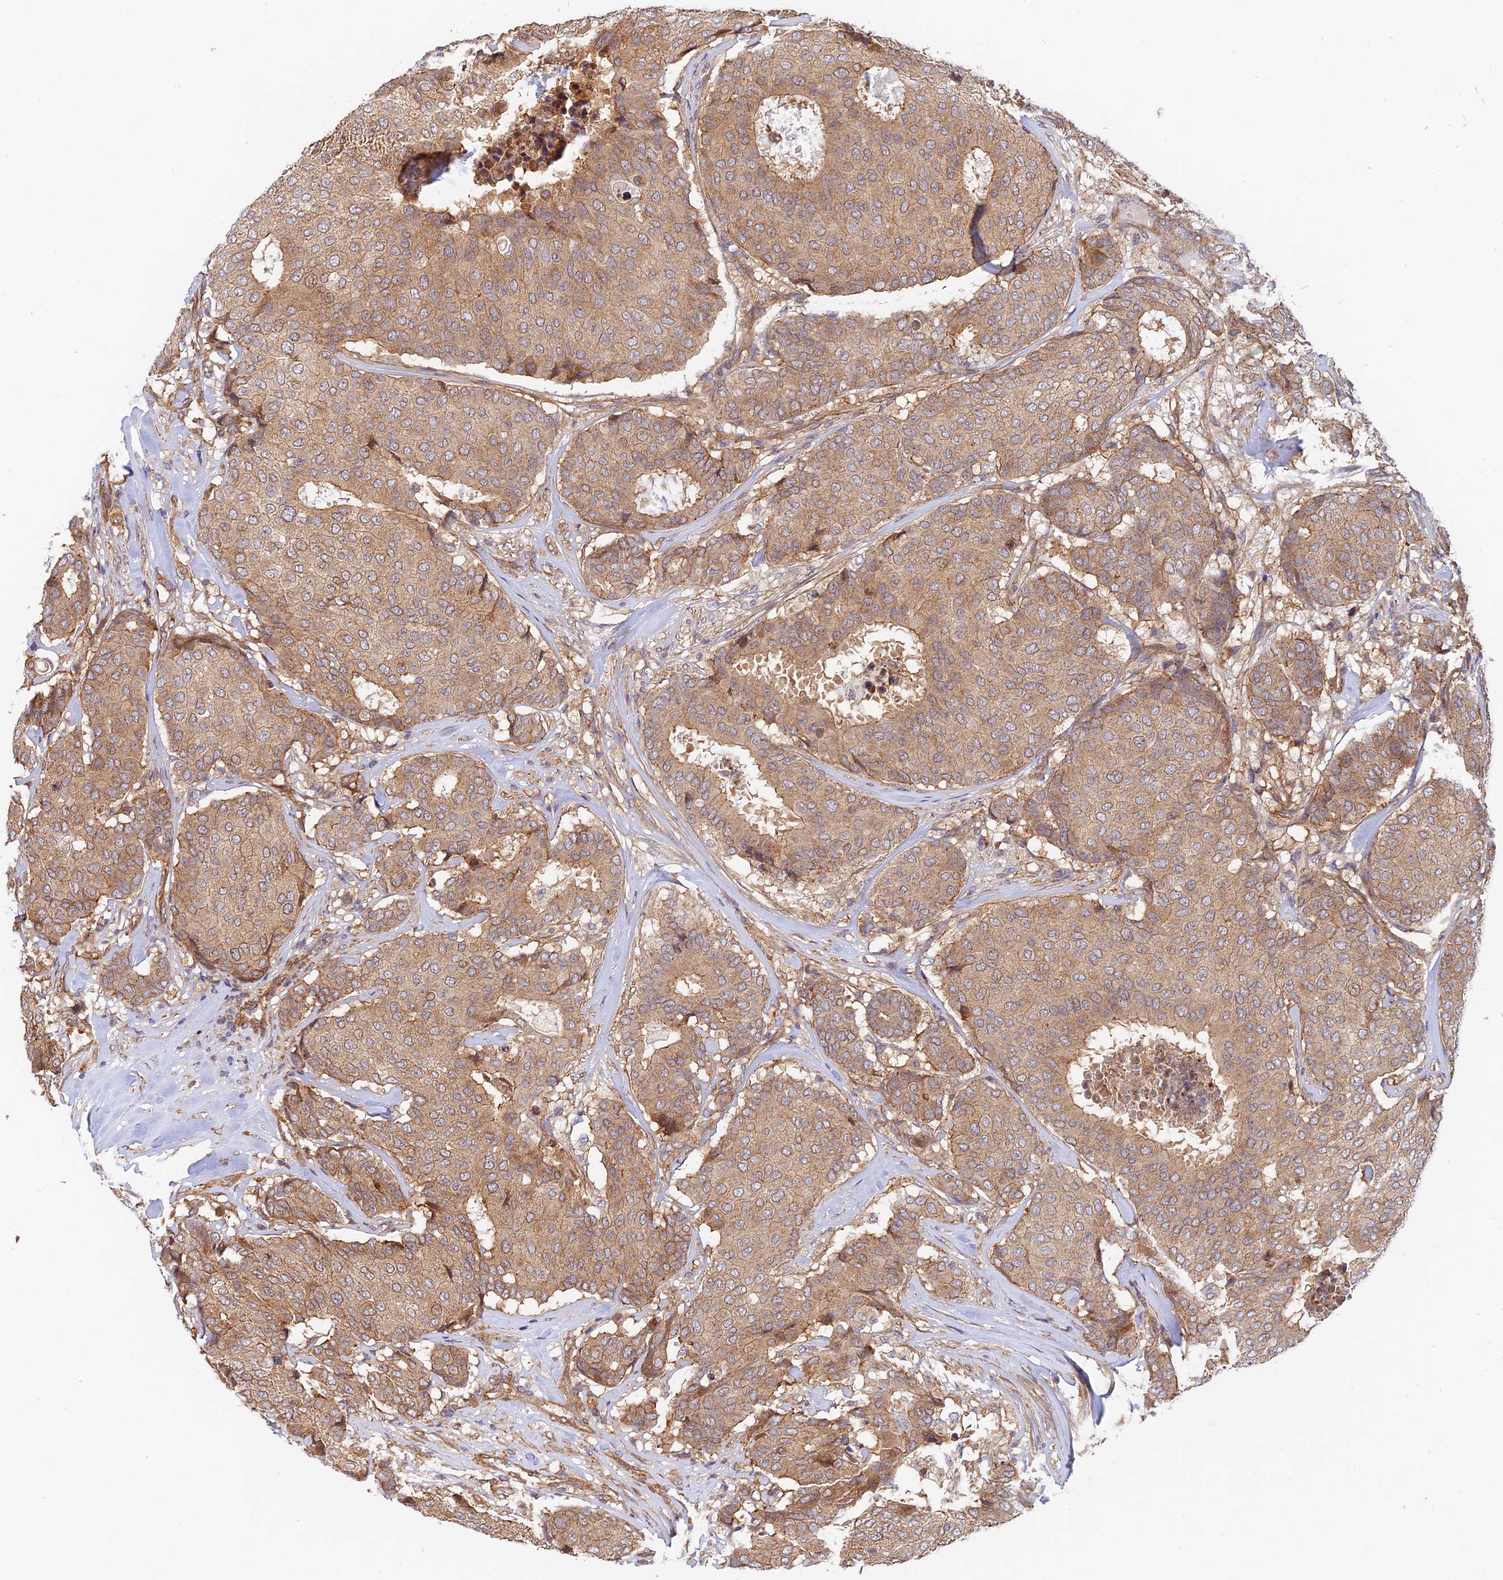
{"staining": {"intensity": "moderate", "quantity": ">75%", "location": "cytoplasmic/membranous"}, "tissue": "breast cancer", "cell_type": "Tumor cells", "image_type": "cancer", "snomed": [{"axis": "morphology", "description": "Duct carcinoma"}, {"axis": "topography", "description": "Breast"}], "caption": "A high-resolution photomicrograph shows immunohistochemistry (IHC) staining of breast cancer, which displays moderate cytoplasmic/membranous staining in approximately >75% of tumor cells.", "gene": "WDR41", "patient": {"sex": "female", "age": 75}}